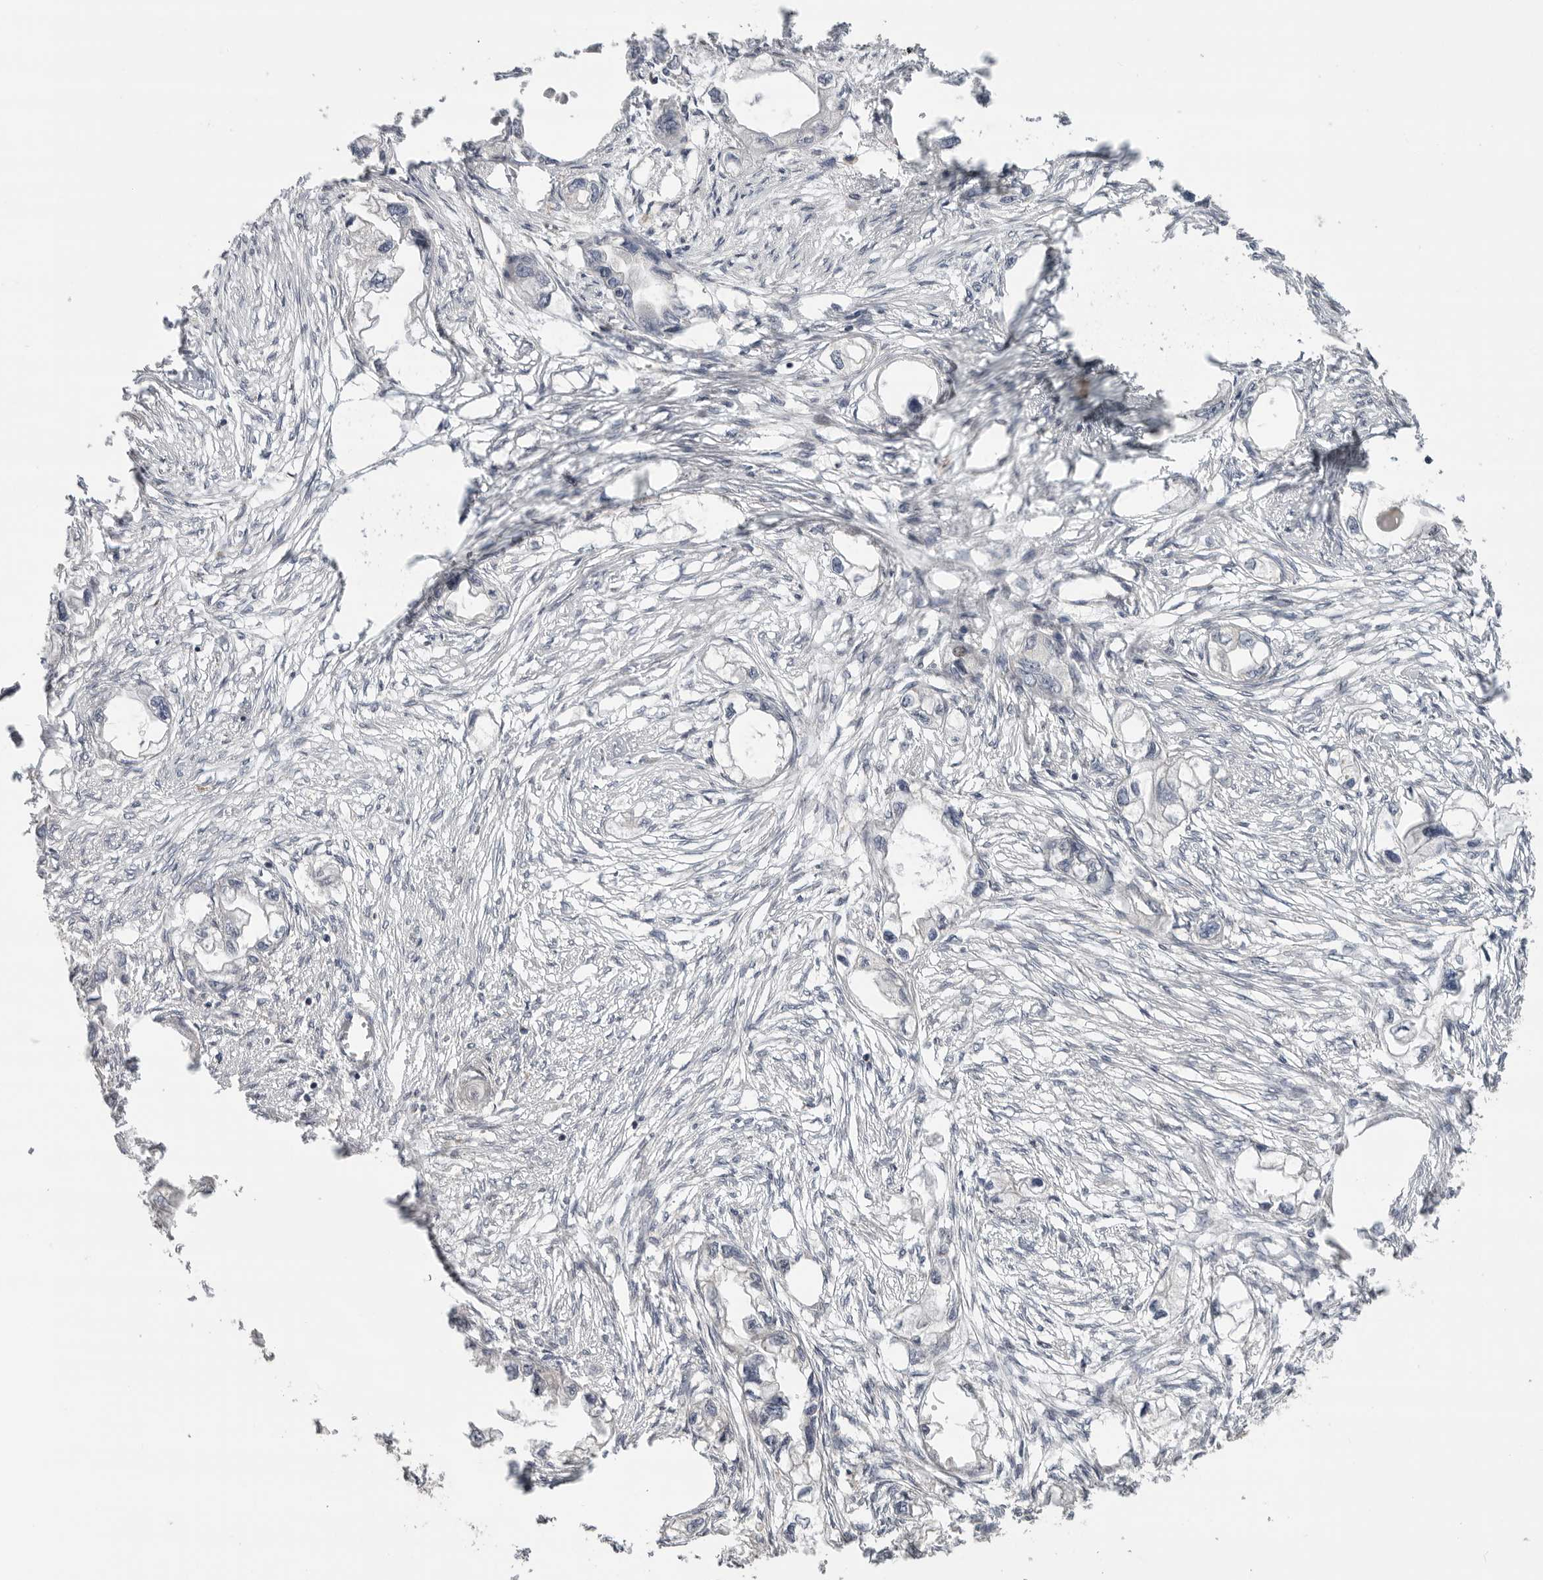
{"staining": {"intensity": "negative", "quantity": "none", "location": "none"}, "tissue": "endometrial cancer", "cell_type": "Tumor cells", "image_type": "cancer", "snomed": [{"axis": "morphology", "description": "Adenocarcinoma, NOS"}, {"axis": "morphology", "description": "Adenocarcinoma, metastatic, NOS"}, {"axis": "topography", "description": "Adipose tissue"}, {"axis": "topography", "description": "Endometrium"}], "caption": "This is an immunohistochemistry micrograph of endometrial cancer (adenocarcinoma). There is no expression in tumor cells.", "gene": "KLK5", "patient": {"sex": "female", "age": 67}}